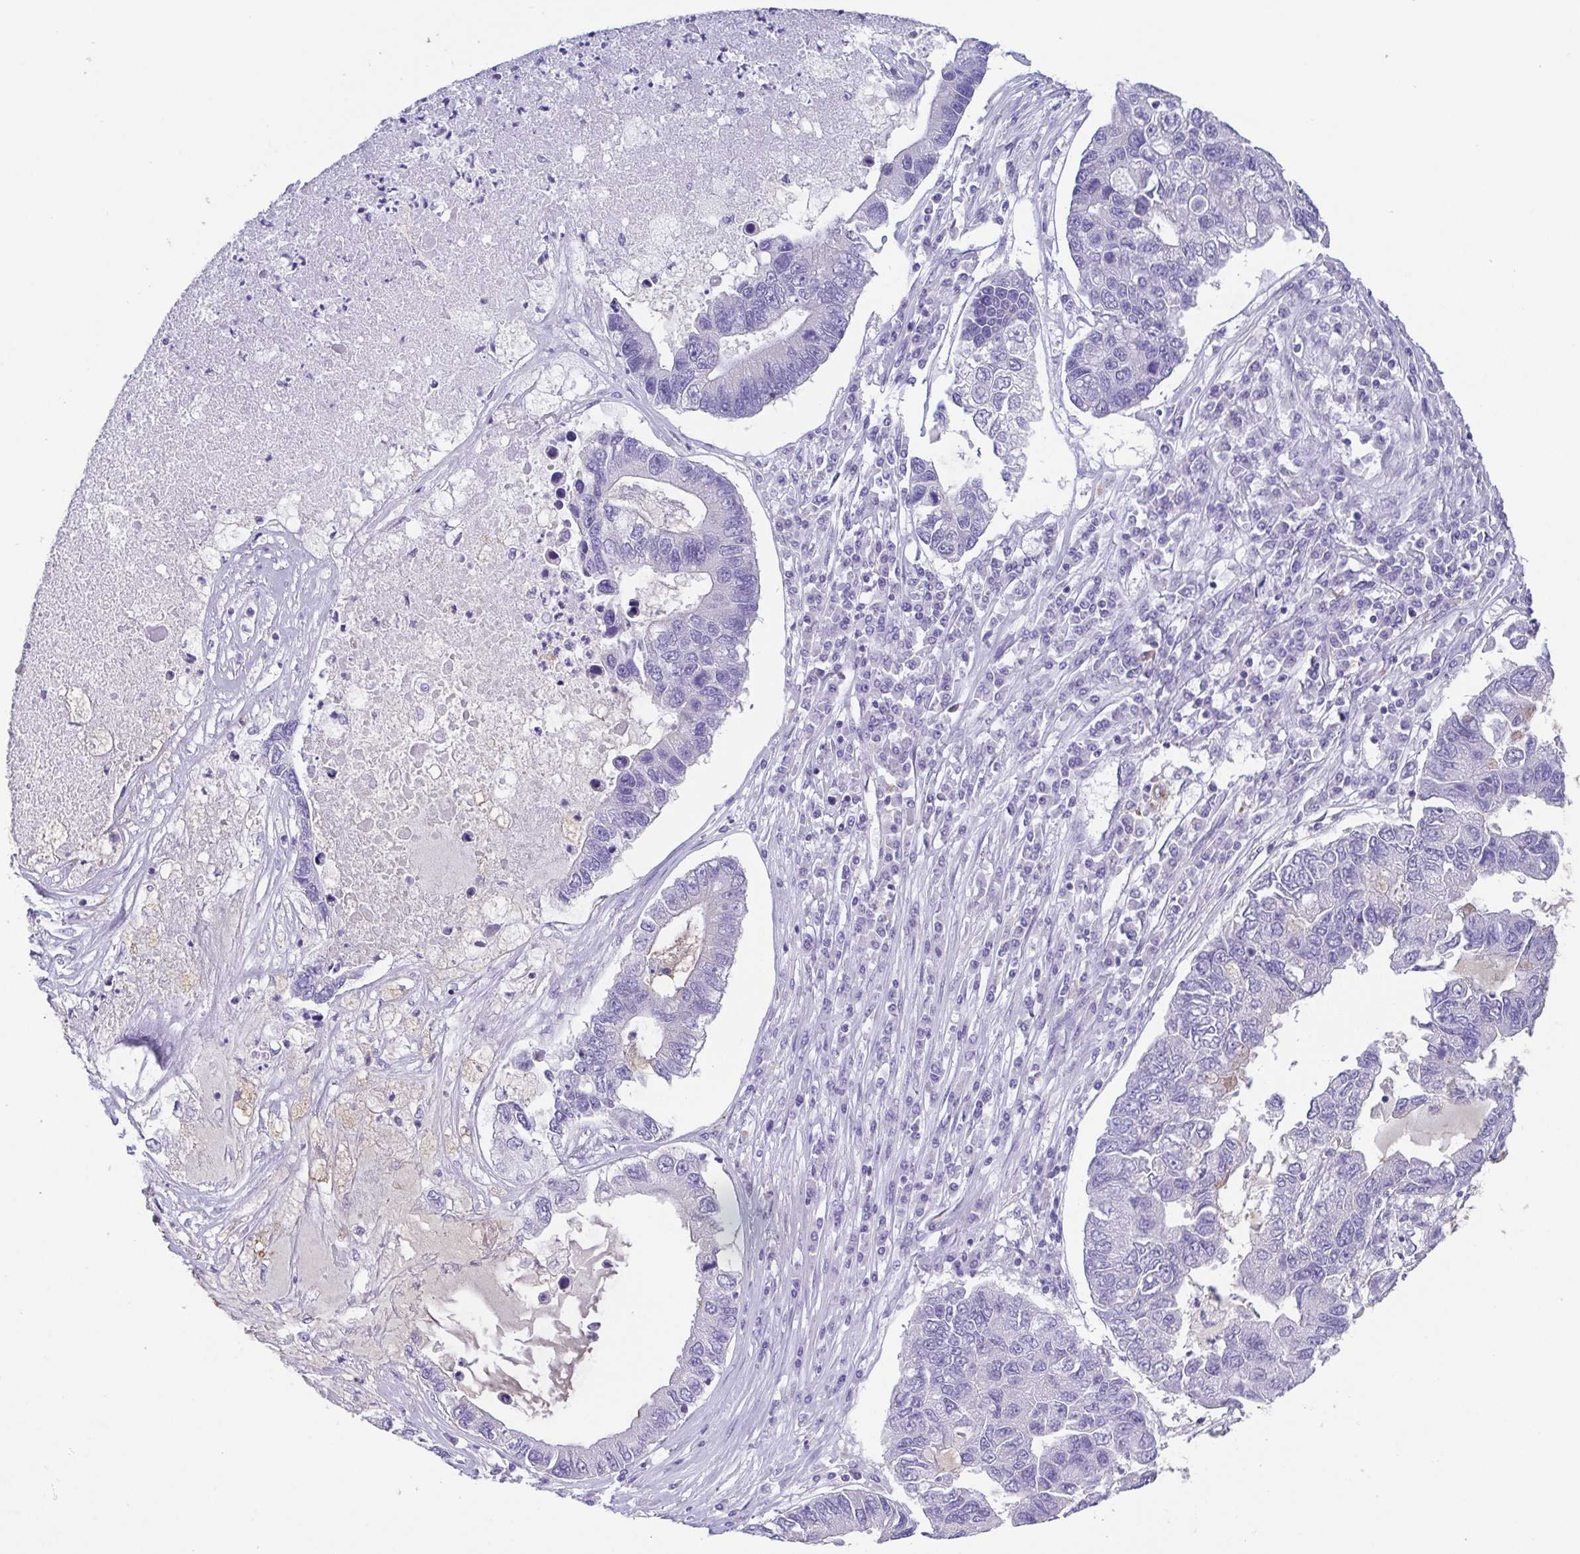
{"staining": {"intensity": "negative", "quantity": "none", "location": "none"}, "tissue": "lung cancer", "cell_type": "Tumor cells", "image_type": "cancer", "snomed": [{"axis": "morphology", "description": "Adenocarcinoma, NOS"}, {"axis": "topography", "description": "Bronchus"}, {"axis": "topography", "description": "Lung"}], "caption": "Lung adenocarcinoma was stained to show a protein in brown. There is no significant staining in tumor cells.", "gene": "PKDREJ", "patient": {"sex": "female", "age": 51}}